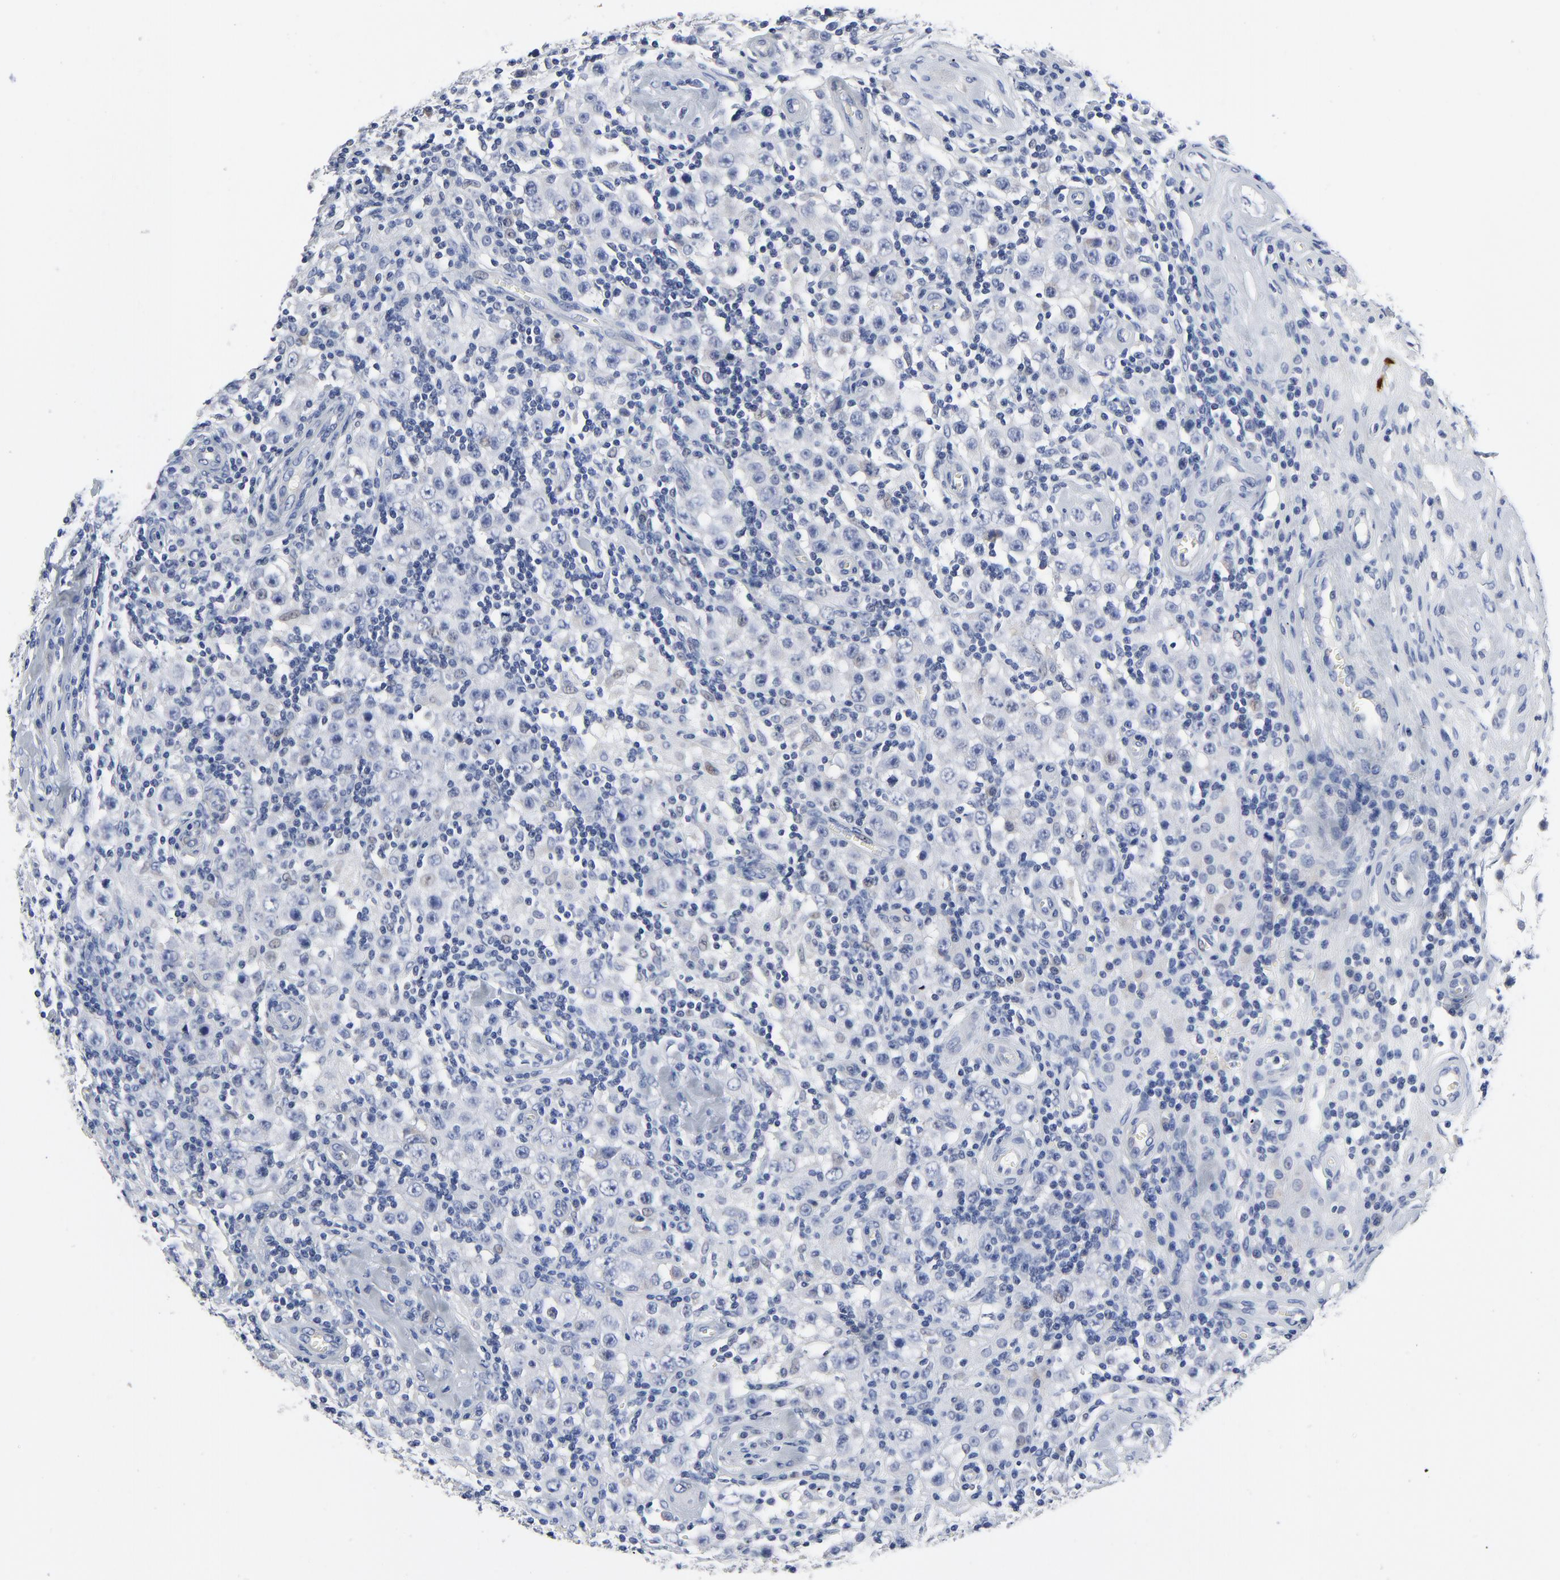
{"staining": {"intensity": "negative", "quantity": "none", "location": "none"}, "tissue": "testis cancer", "cell_type": "Tumor cells", "image_type": "cancer", "snomed": [{"axis": "morphology", "description": "Seminoma, NOS"}, {"axis": "topography", "description": "Testis"}], "caption": "Tumor cells are negative for protein expression in human seminoma (testis).", "gene": "FBXL5", "patient": {"sex": "male", "age": 32}}